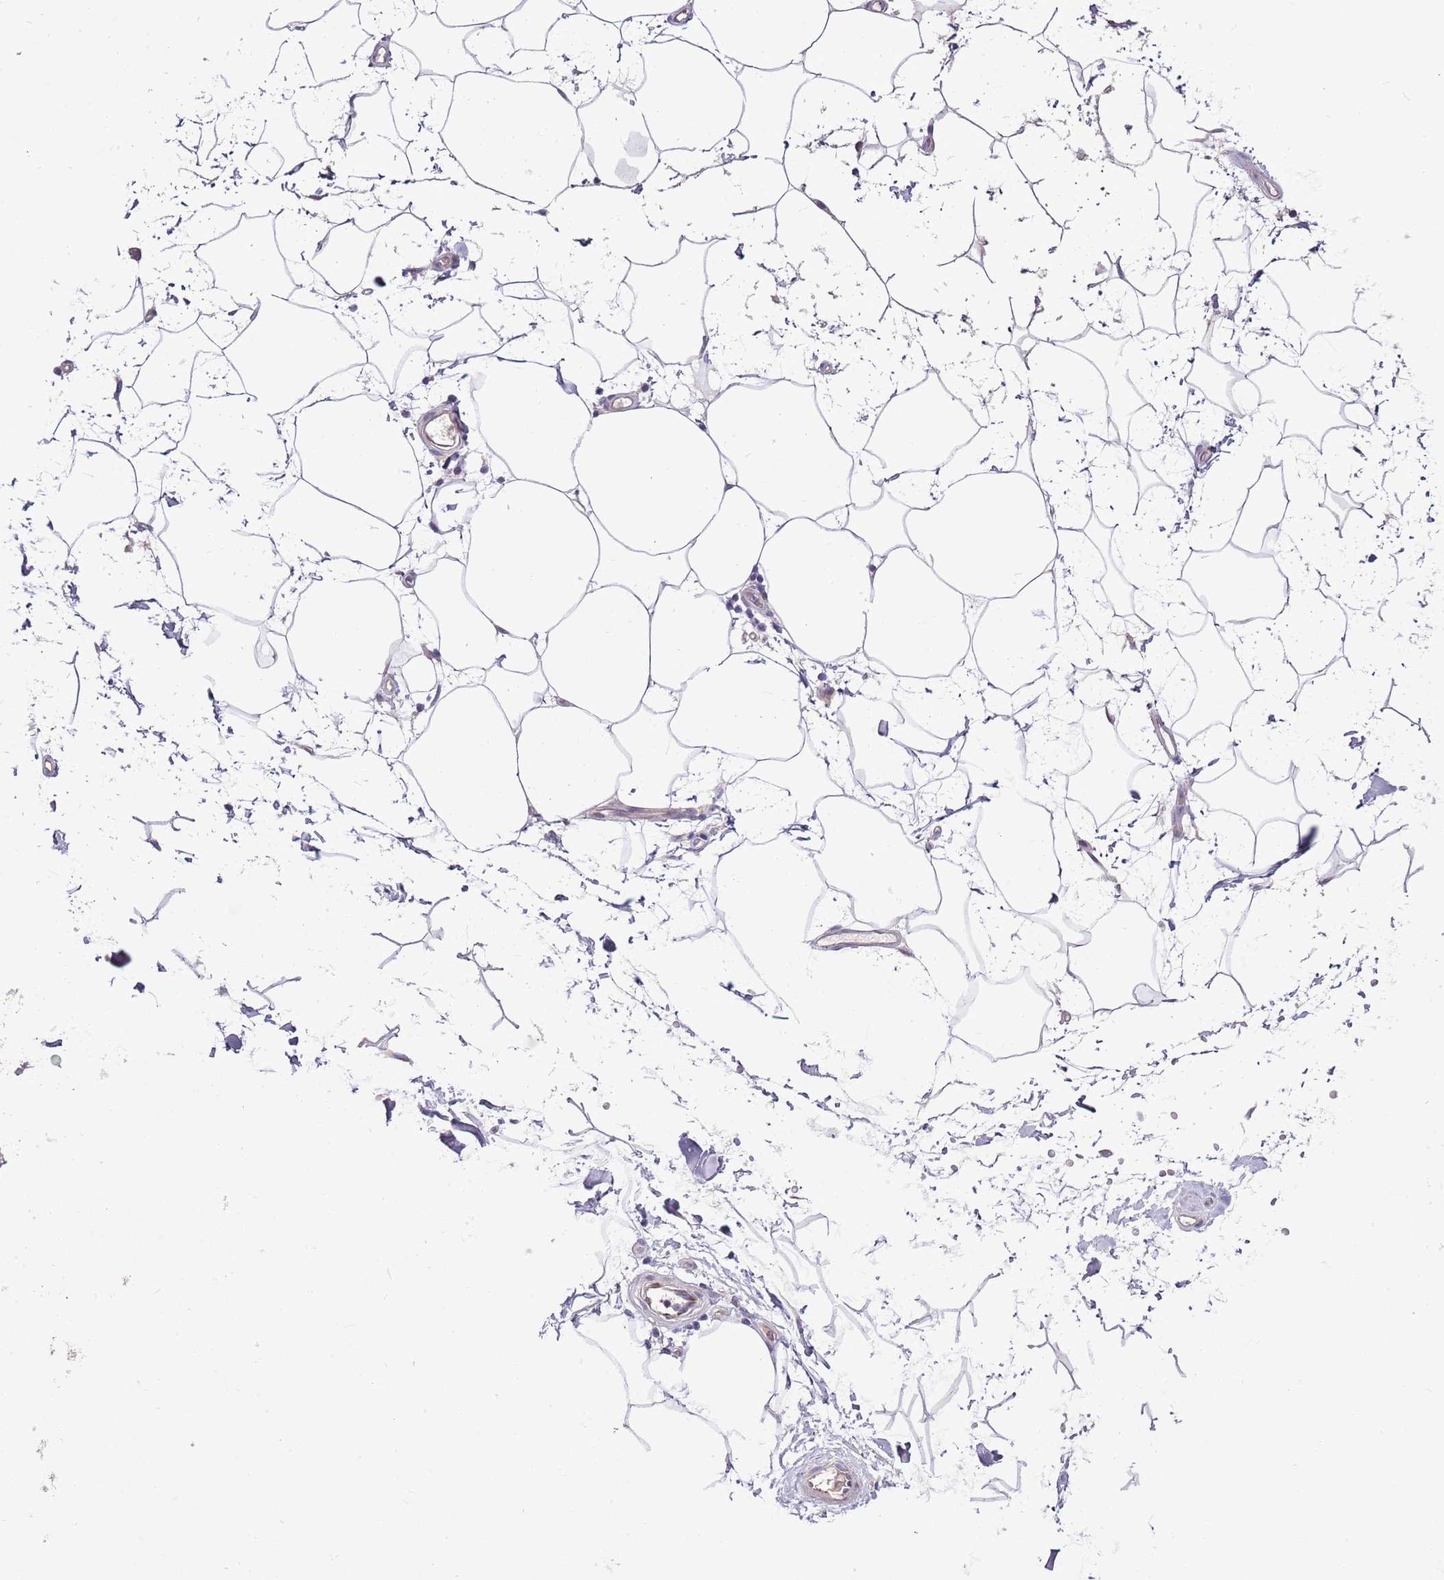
{"staining": {"intensity": "negative", "quantity": "none", "location": "none"}, "tissue": "adipose tissue", "cell_type": "Adipocytes", "image_type": "normal", "snomed": [{"axis": "morphology", "description": "Normal tissue, NOS"}, {"axis": "topography", "description": "Soft tissue"}, {"axis": "topography", "description": "Adipose tissue"}, {"axis": "topography", "description": "Vascular tissue"}, {"axis": "topography", "description": "Peripheral nerve tissue"}], "caption": "Human adipose tissue stained for a protein using immunohistochemistry shows no staining in adipocytes.", "gene": "FBRSL1", "patient": {"sex": "male", "age": 74}}